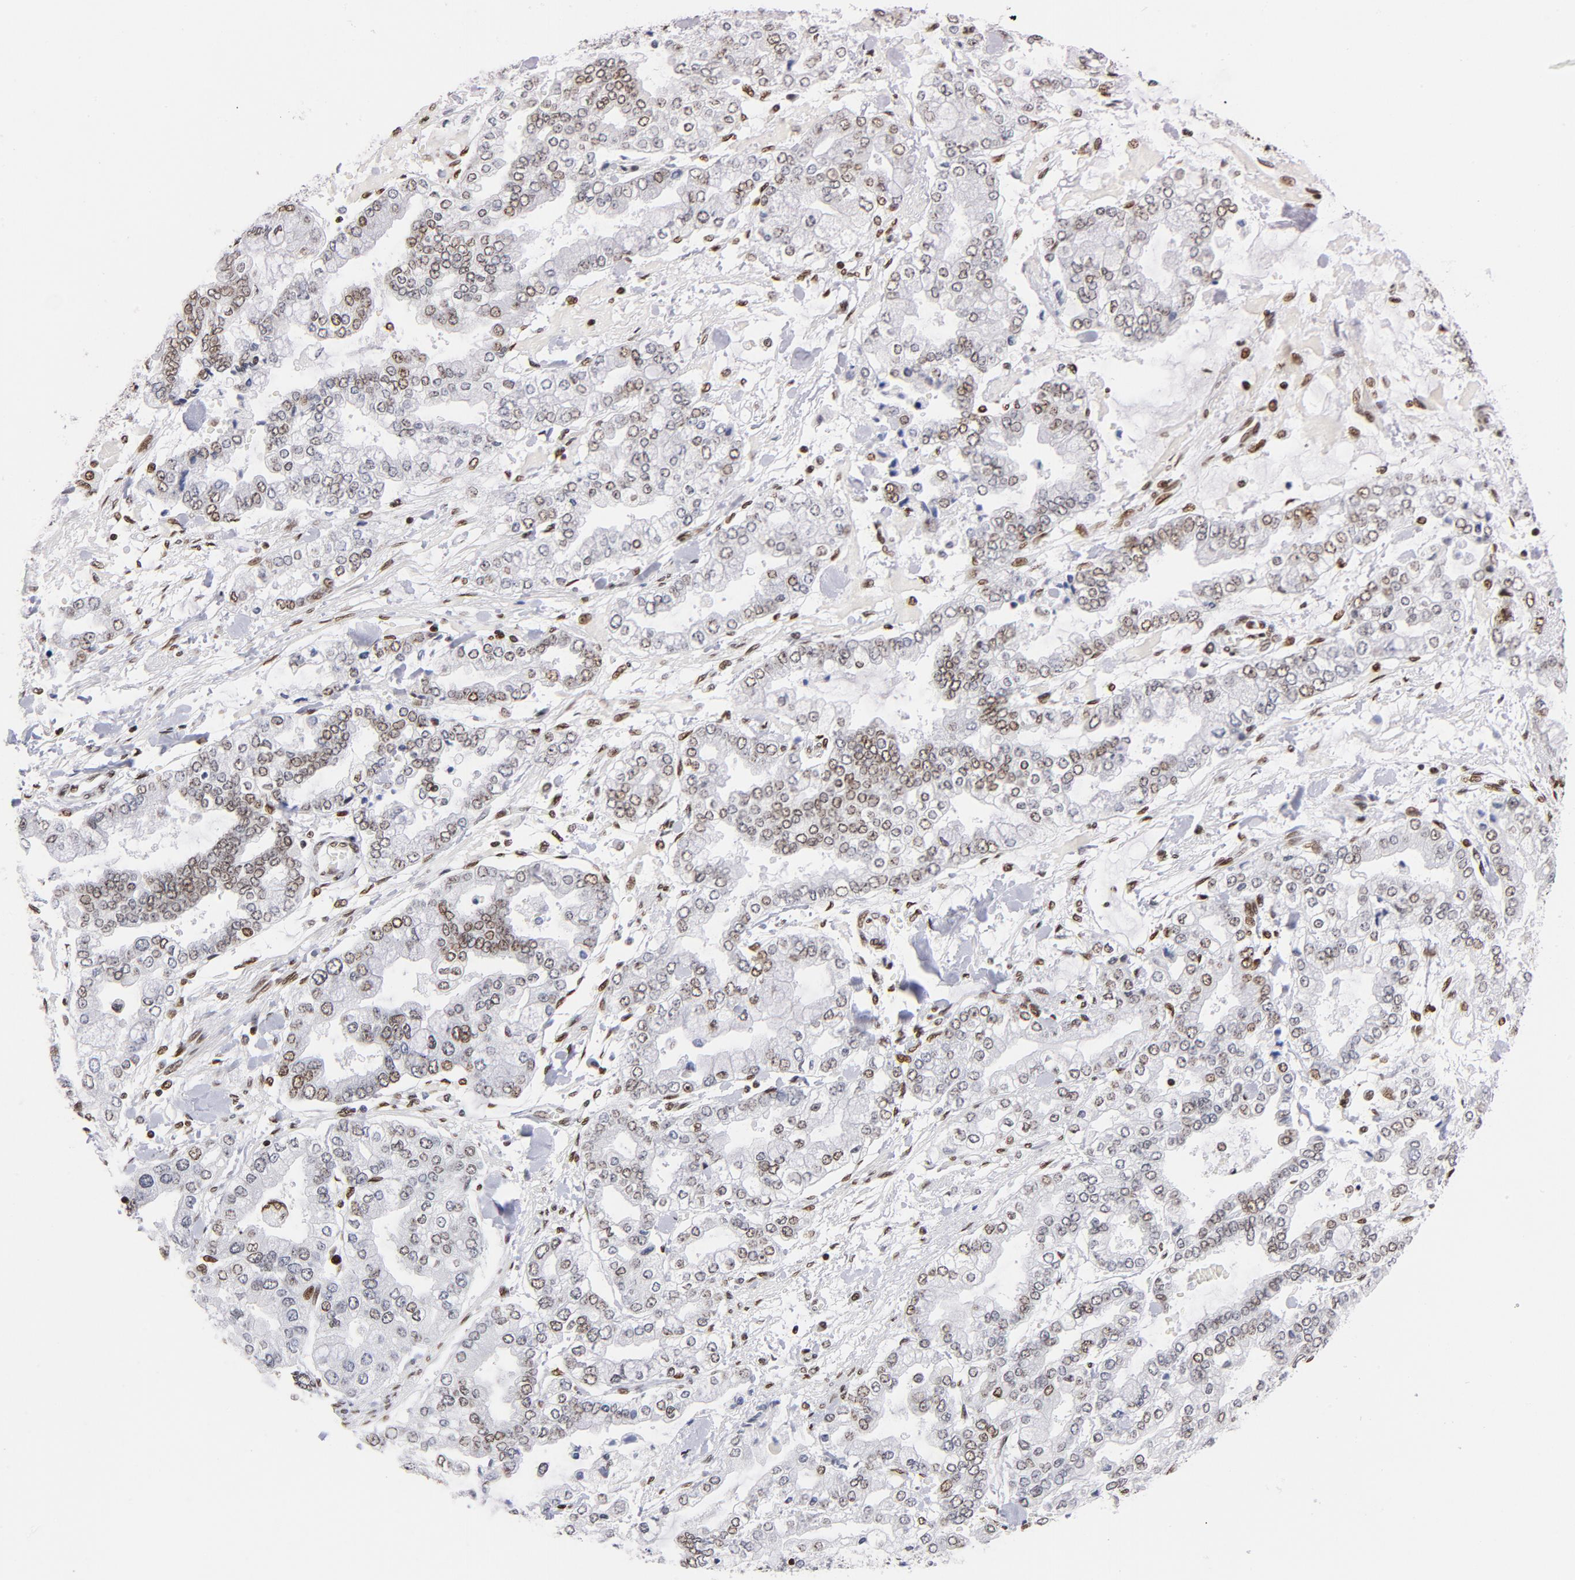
{"staining": {"intensity": "moderate", "quantity": "25%-75%", "location": "cytoplasmic/membranous,nuclear"}, "tissue": "stomach cancer", "cell_type": "Tumor cells", "image_type": "cancer", "snomed": [{"axis": "morphology", "description": "Normal tissue, NOS"}, {"axis": "morphology", "description": "Adenocarcinoma, NOS"}, {"axis": "topography", "description": "Stomach, upper"}, {"axis": "topography", "description": "Stomach"}], "caption": "Stomach cancer stained with a brown dye exhibits moderate cytoplasmic/membranous and nuclear positive positivity in approximately 25%-75% of tumor cells.", "gene": "TOP2B", "patient": {"sex": "male", "age": 76}}